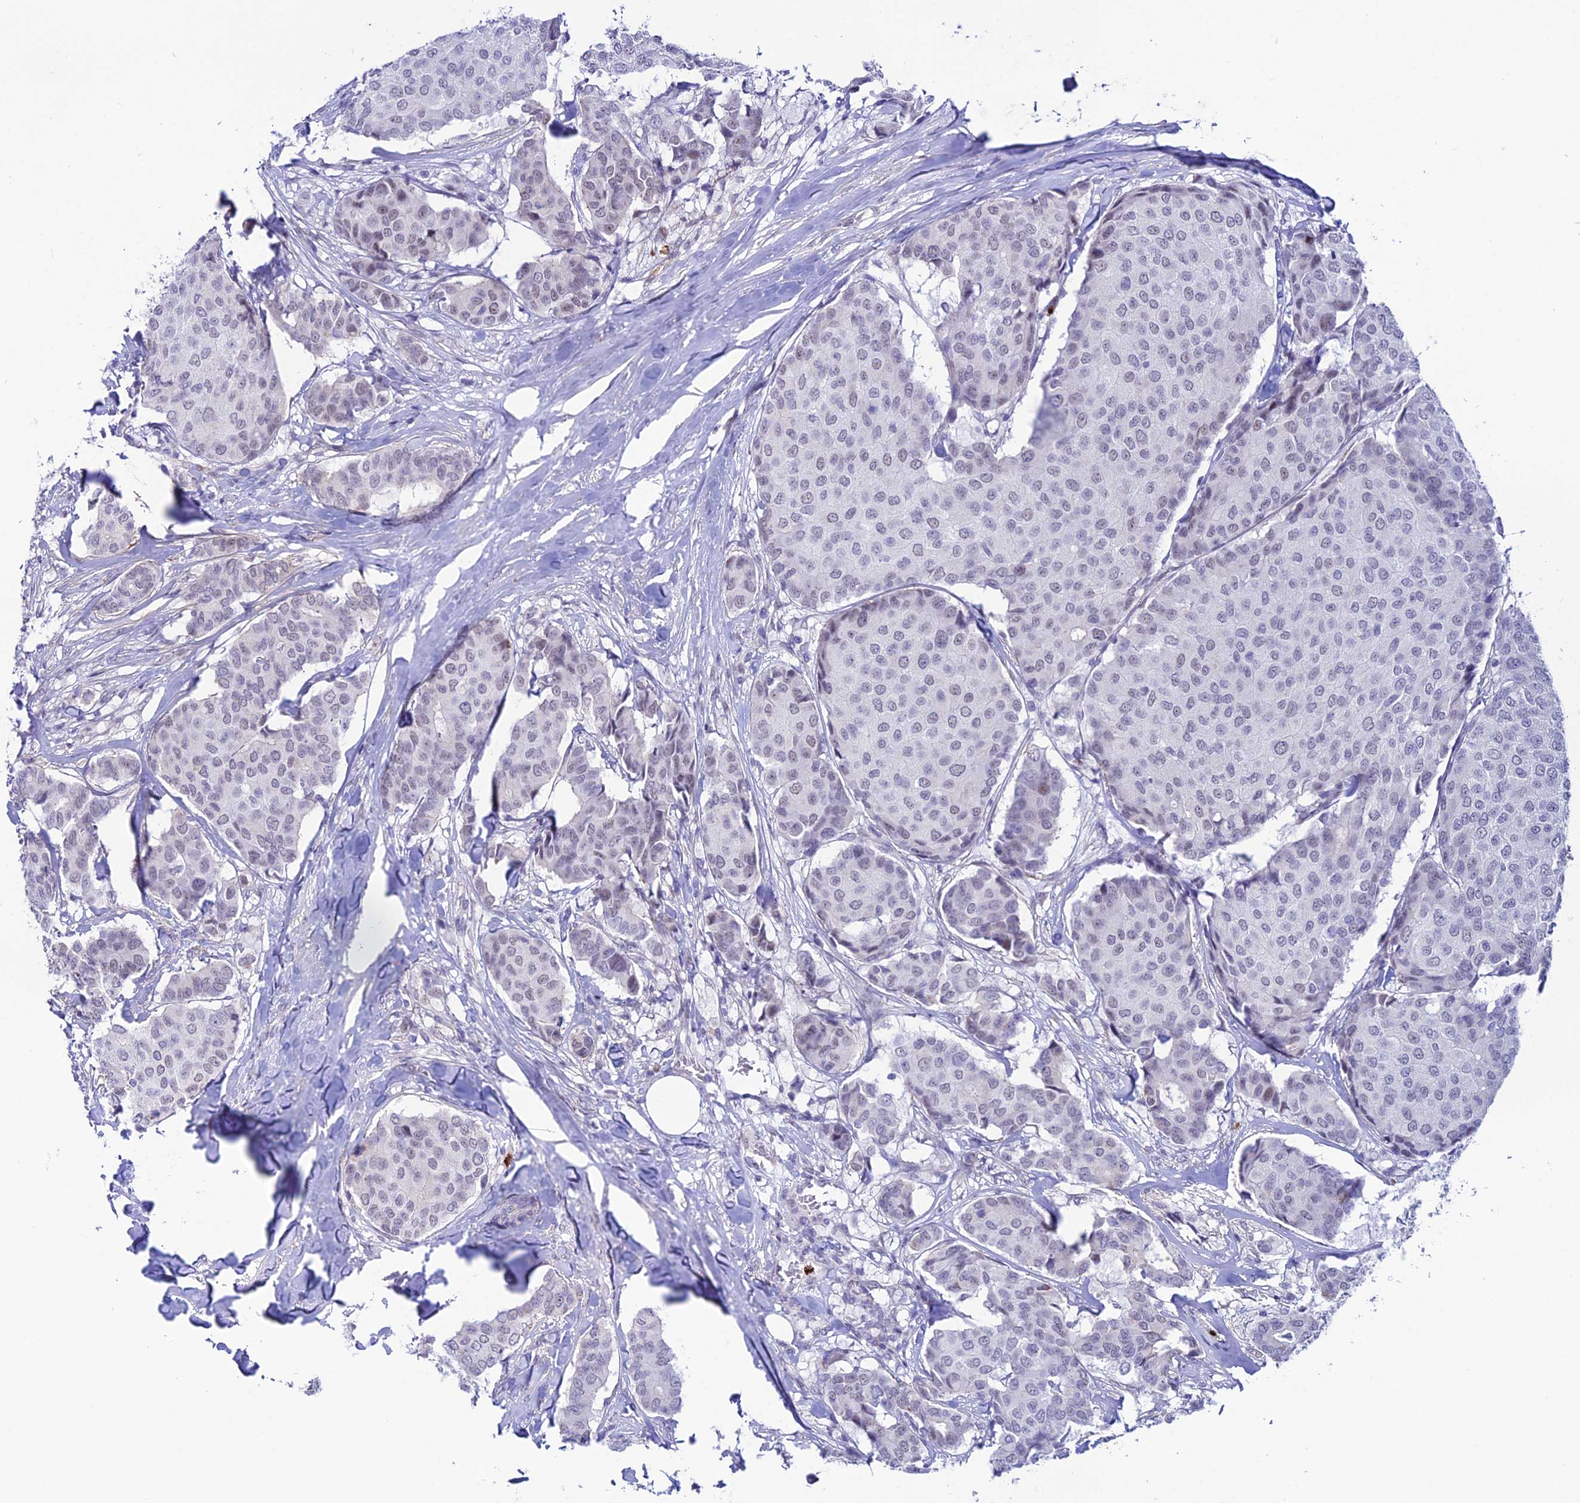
{"staining": {"intensity": "negative", "quantity": "none", "location": "none"}, "tissue": "breast cancer", "cell_type": "Tumor cells", "image_type": "cancer", "snomed": [{"axis": "morphology", "description": "Duct carcinoma"}, {"axis": "topography", "description": "Breast"}], "caption": "High power microscopy photomicrograph of an IHC image of breast intraductal carcinoma, revealing no significant positivity in tumor cells. (Brightfield microscopy of DAB immunohistochemistry (IHC) at high magnification).", "gene": "COL6A6", "patient": {"sex": "female", "age": 75}}